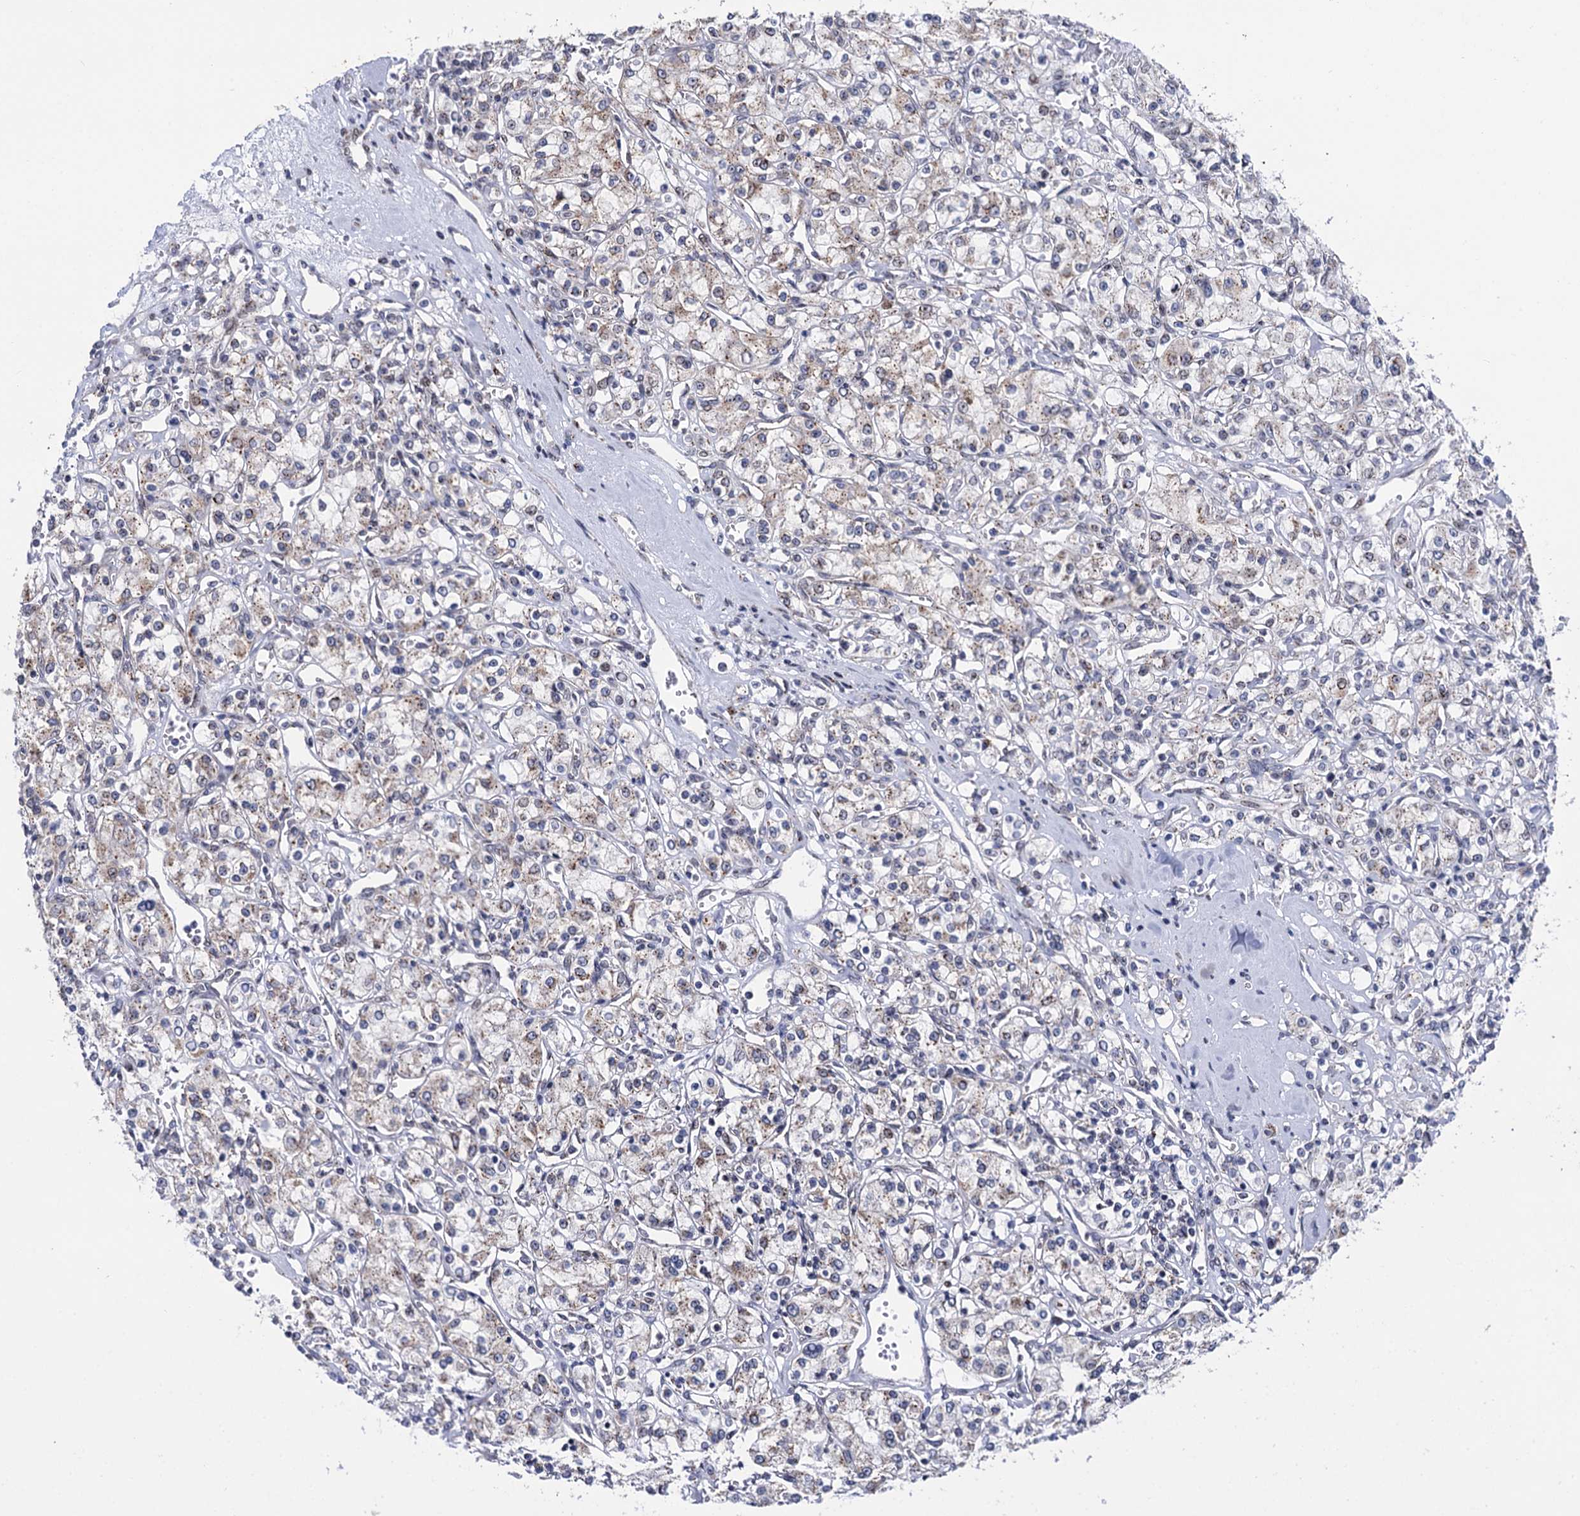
{"staining": {"intensity": "weak", "quantity": "25%-75%", "location": "cytoplasmic/membranous"}, "tissue": "renal cancer", "cell_type": "Tumor cells", "image_type": "cancer", "snomed": [{"axis": "morphology", "description": "Adenocarcinoma, NOS"}, {"axis": "topography", "description": "Kidney"}], "caption": "Immunohistochemical staining of renal cancer reveals low levels of weak cytoplasmic/membranous positivity in about 25%-75% of tumor cells.", "gene": "THAP2", "patient": {"sex": "female", "age": 59}}